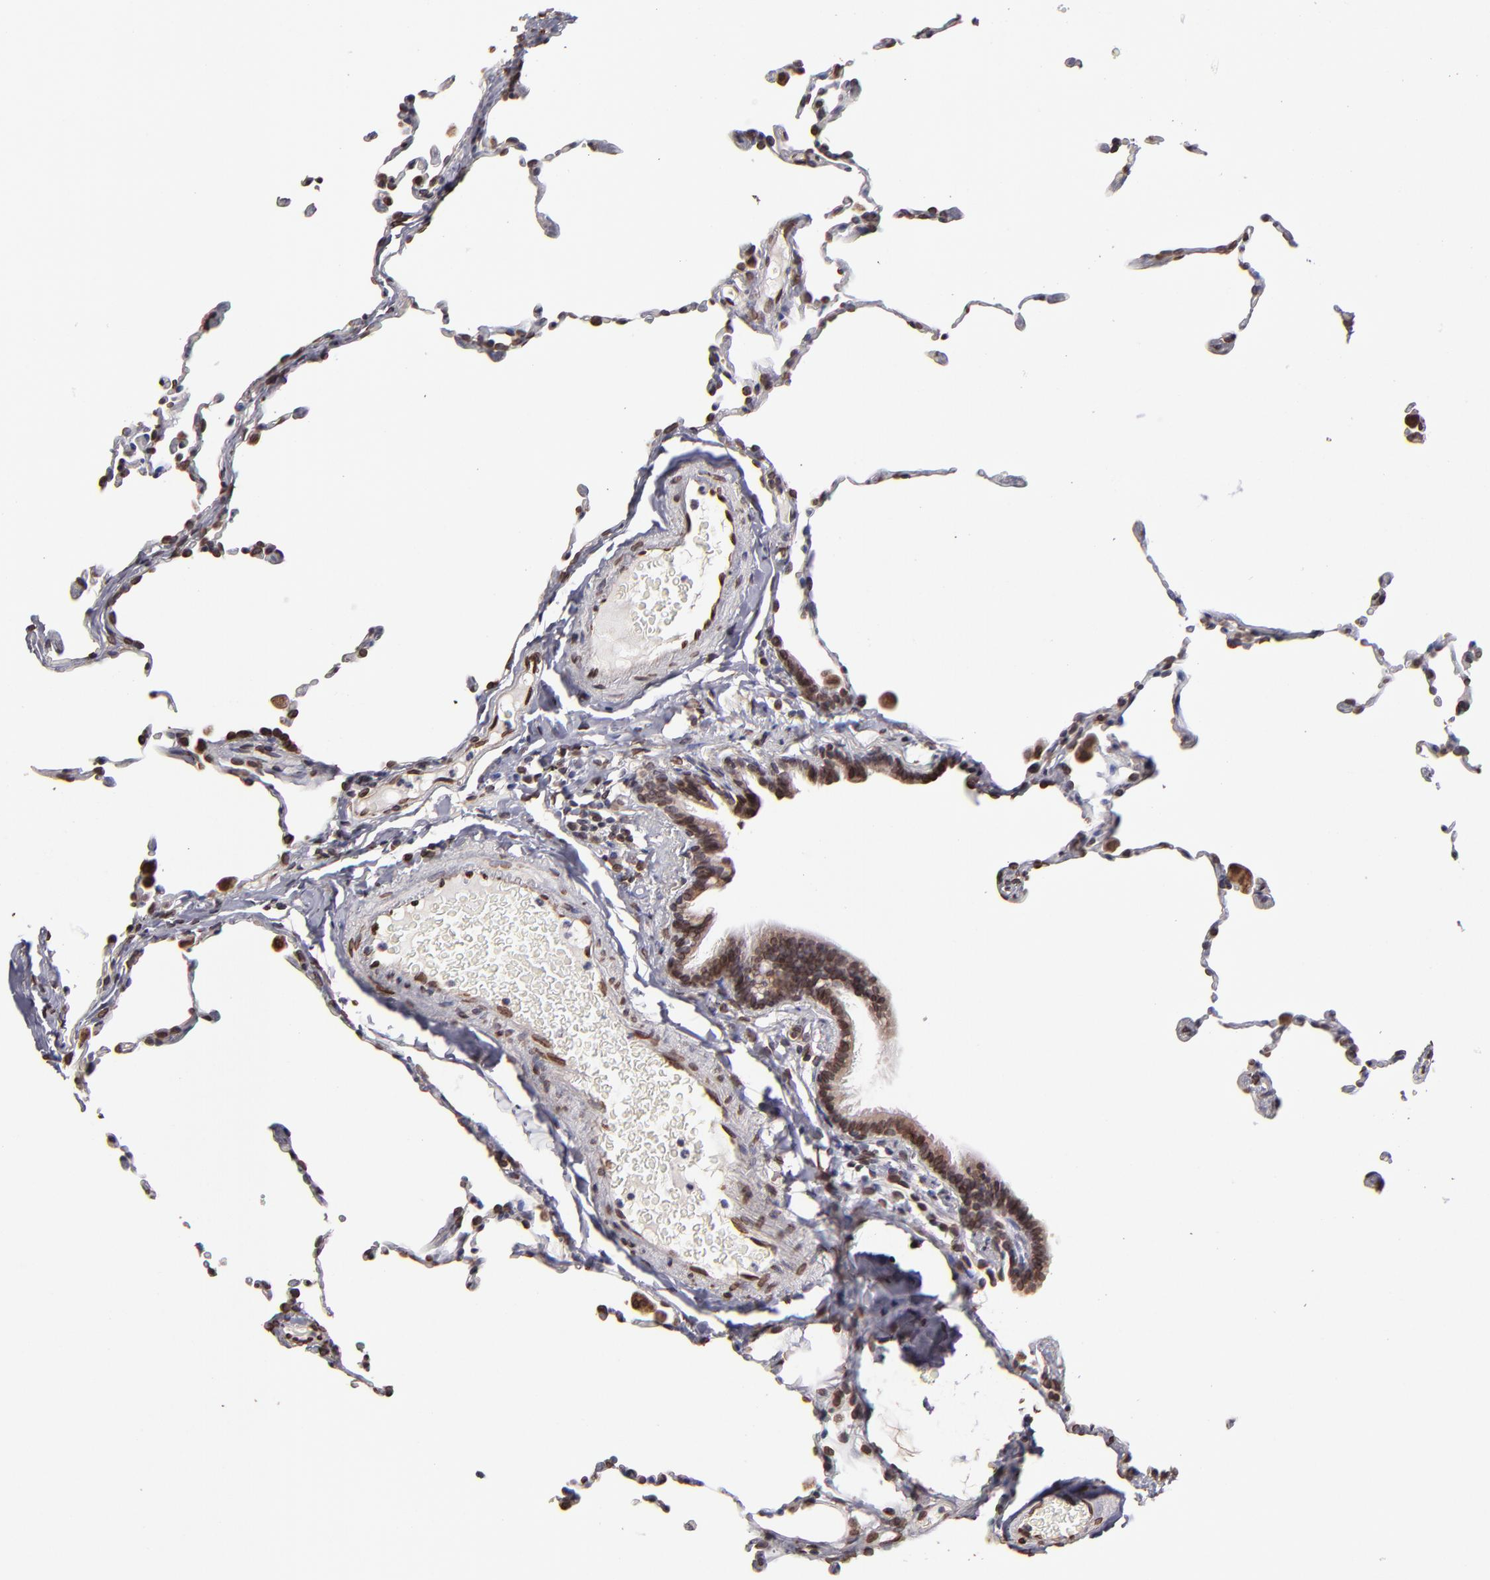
{"staining": {"intensity": "moderate", "quantity": ">75%", "location": "nuclear"}, "tissue": "lung", "cell_type": "Alveolar cells", "image_type": "normal", "snomed": [{"axis": "morphology", "description": "Normal tissue, NOS"}, {"axis": "topography", "description": "Lung"}], "caption": "Immunohistochemistry of unremarkable human lung displays medium levels of moderate nuclear expression in about >75% of alveolar cells.", "gene": "PUM3", "patient": {"sex": "female", "age": 61}}